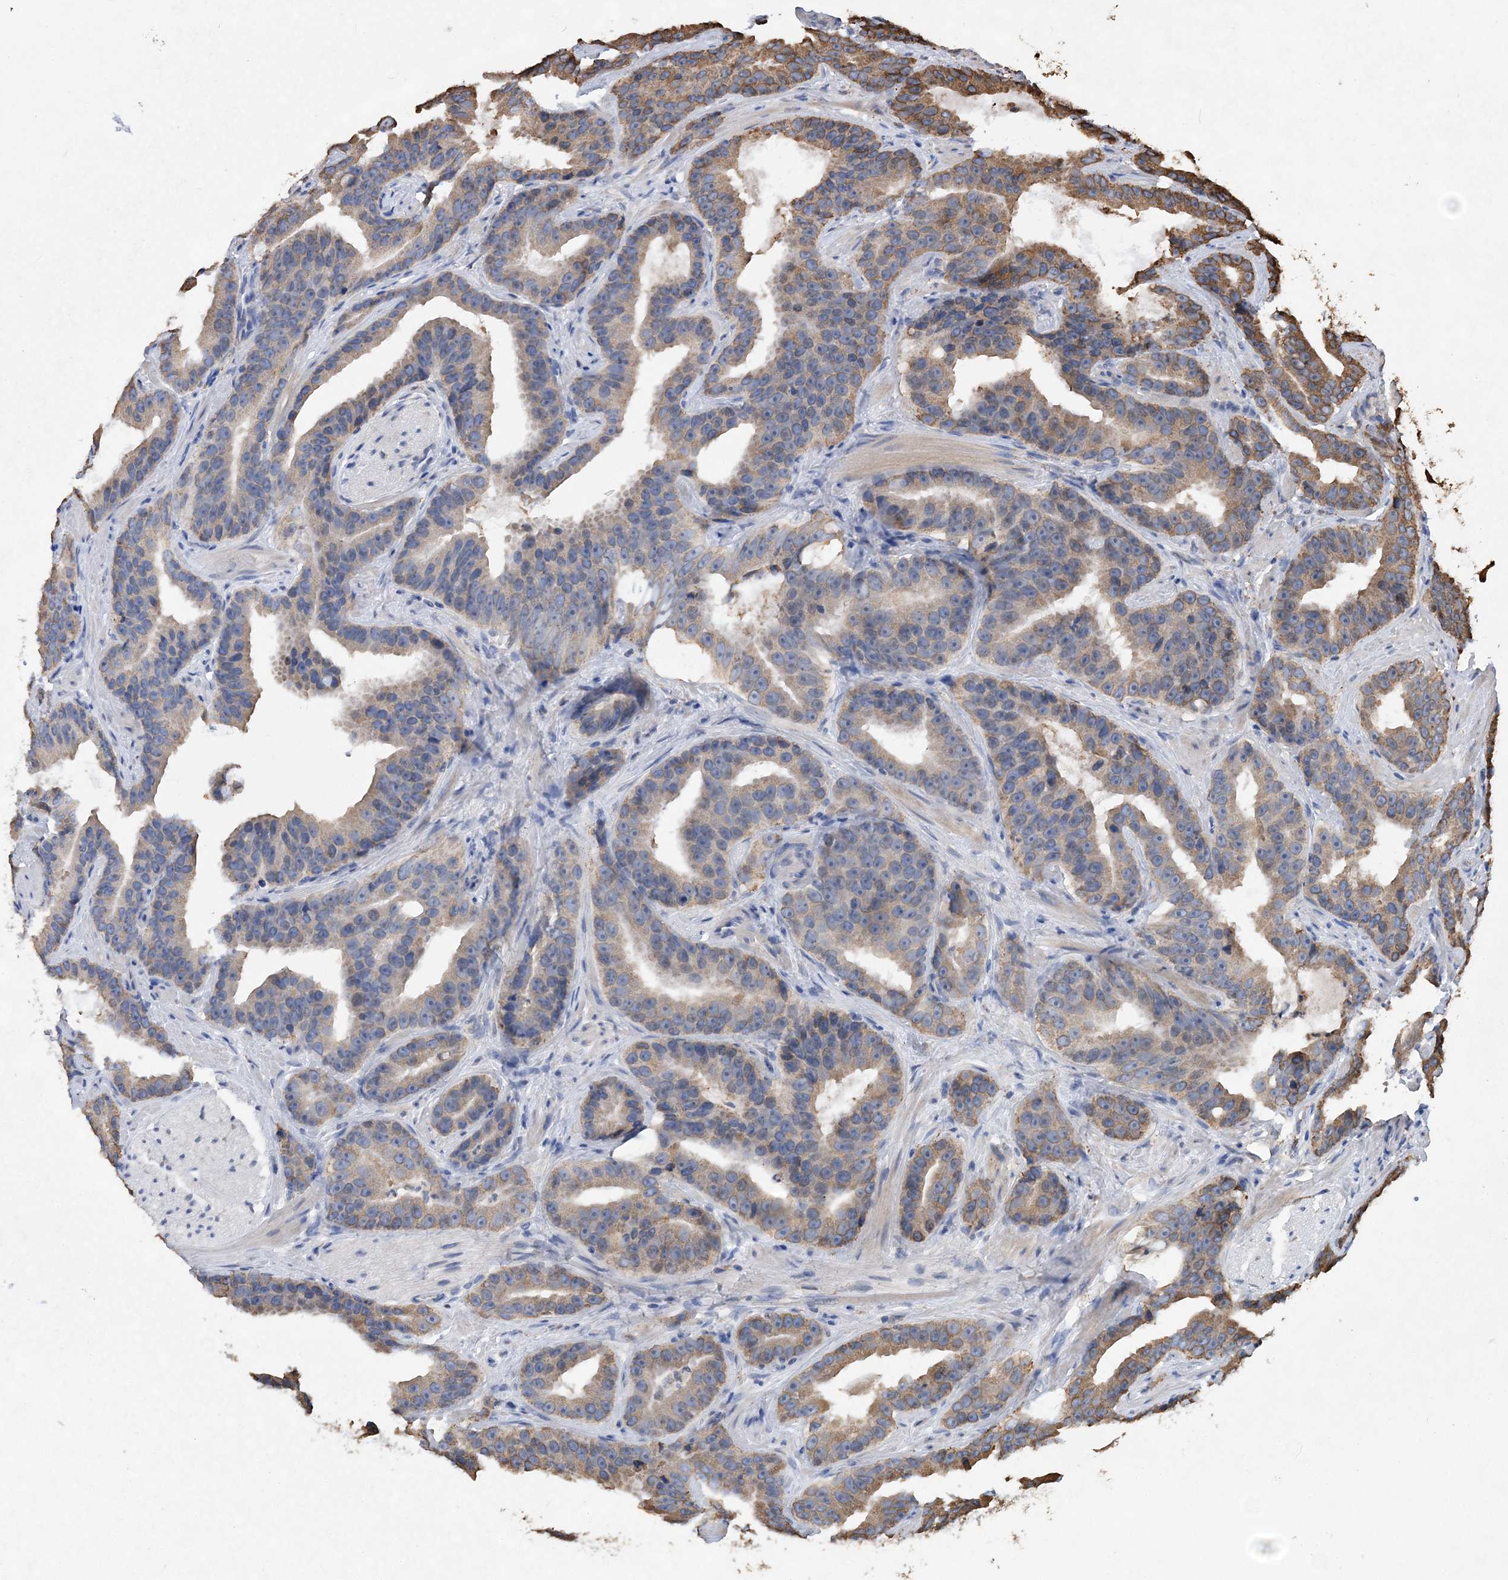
{"staining": {"intensity": "weak", "quantity": "25%-75%", "location": "cytoplasmic/membranous"}, "tissue": "prostate cancer", "cell_type": "Tumor cells", "image_type": "cancer", "snomed": [{"axis": "morphology", "description": "Adenocarcinoma, Low grade"}, {"axis": "topography", "description": "Prostate"}], "caption": "Prostate low-grade adenocarcinoma was stained to show a protein in brown. There is low levels of weak cytoplasmic/membranous expression in about 25%-75% of tumor cells. (brown staining indicates protein expression, while blue staining denotes nuclei).", "gene": "WDR12", "patient": {"sex": "male", "age": 59}}